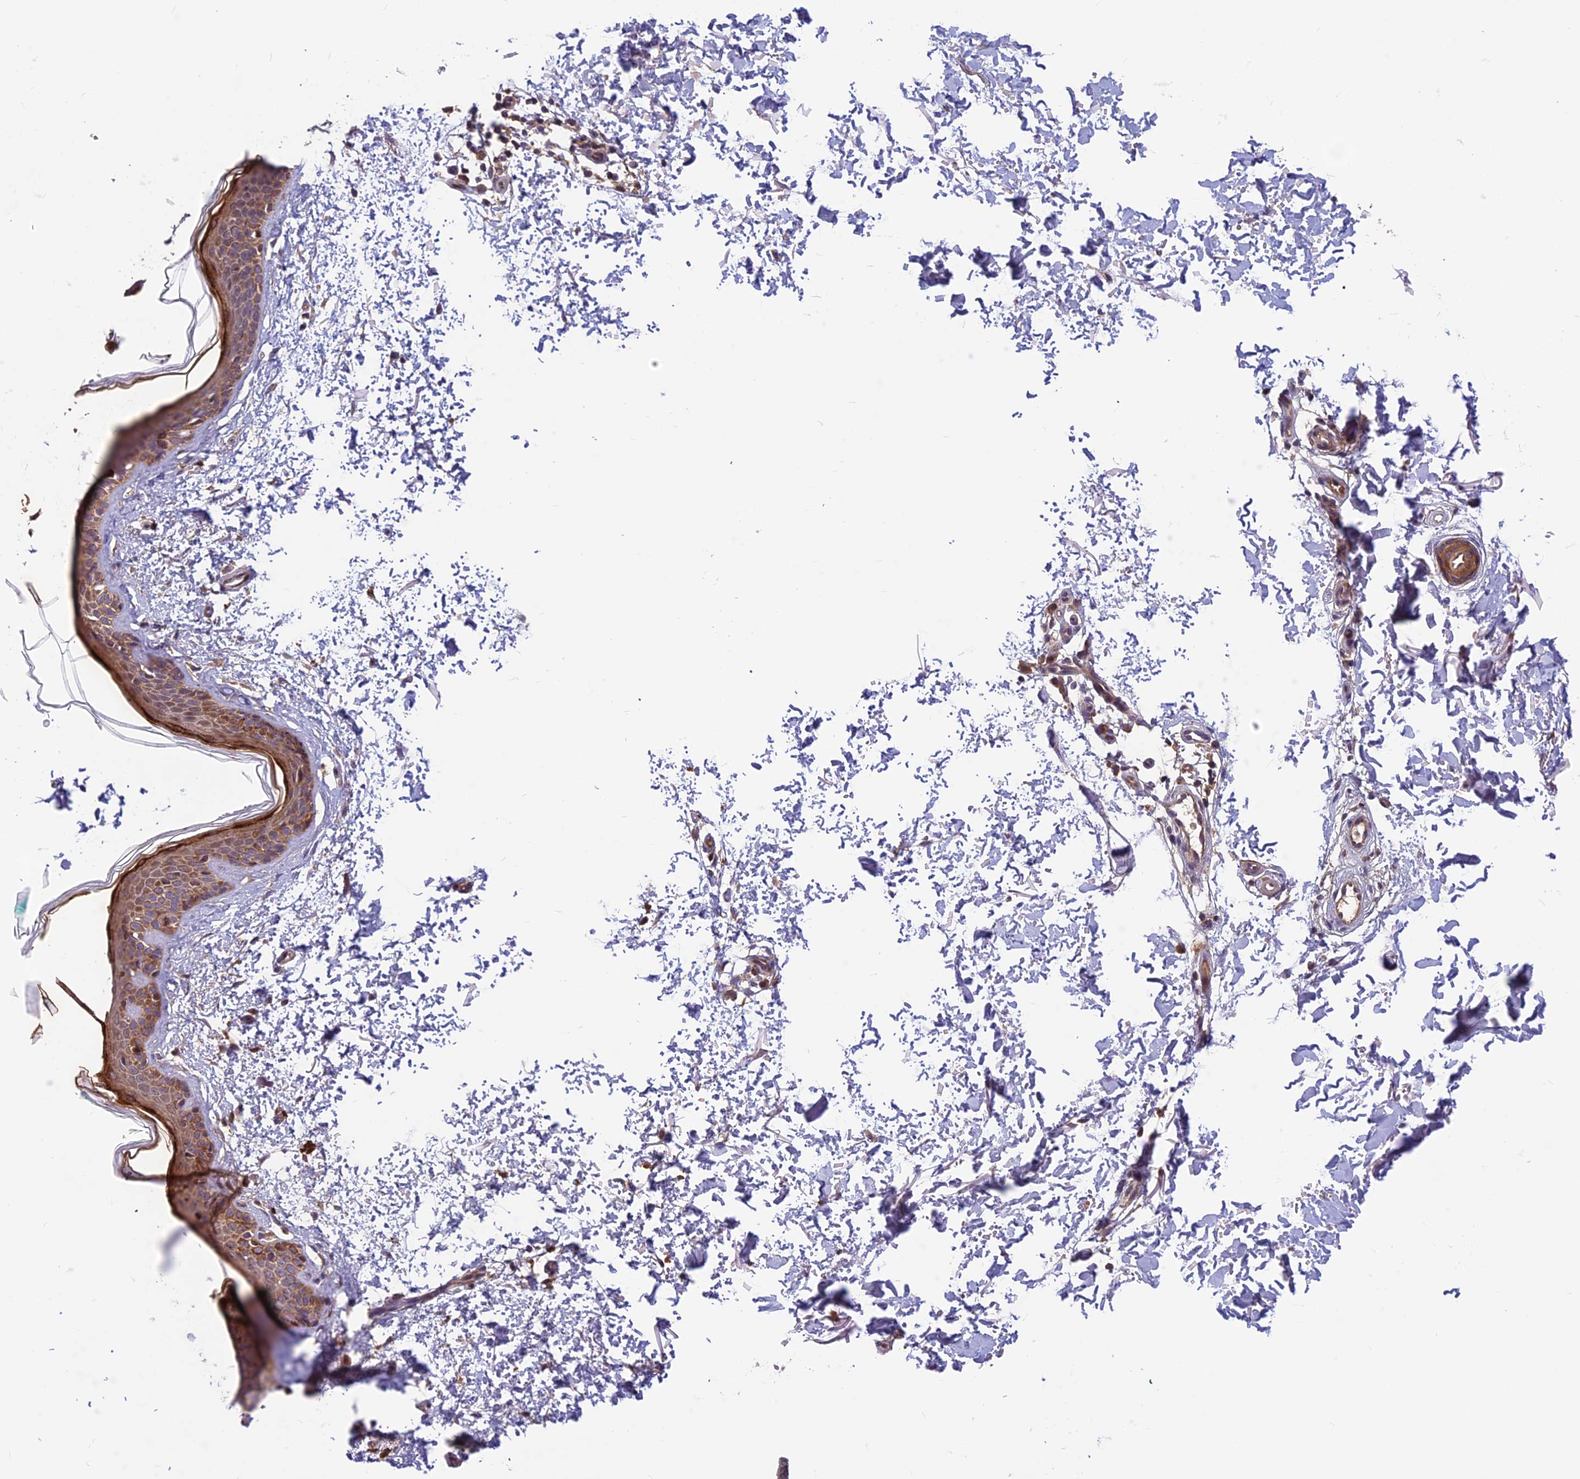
{"staining": {"intensity": "weak", "quantity": ">75%", "location": "cytoplasmic/membranous"}, "tissue": "skin", "cell_type": "Fibroblasts", "image_type": "normal", "snomed": [{"axis": "morphology", "description": "Normal tissue, NOS"}, {"axis": "topography", "description": "Skin"}], "caption": "This is a histology image of immunohistochemistry (IHC) staining of unremarkable skin, which shows weak staining in the cytoplasmic/membranous of fibroblasts.", "gene": "CCDC15", "patient": {"sex": "male", "age": 66}}